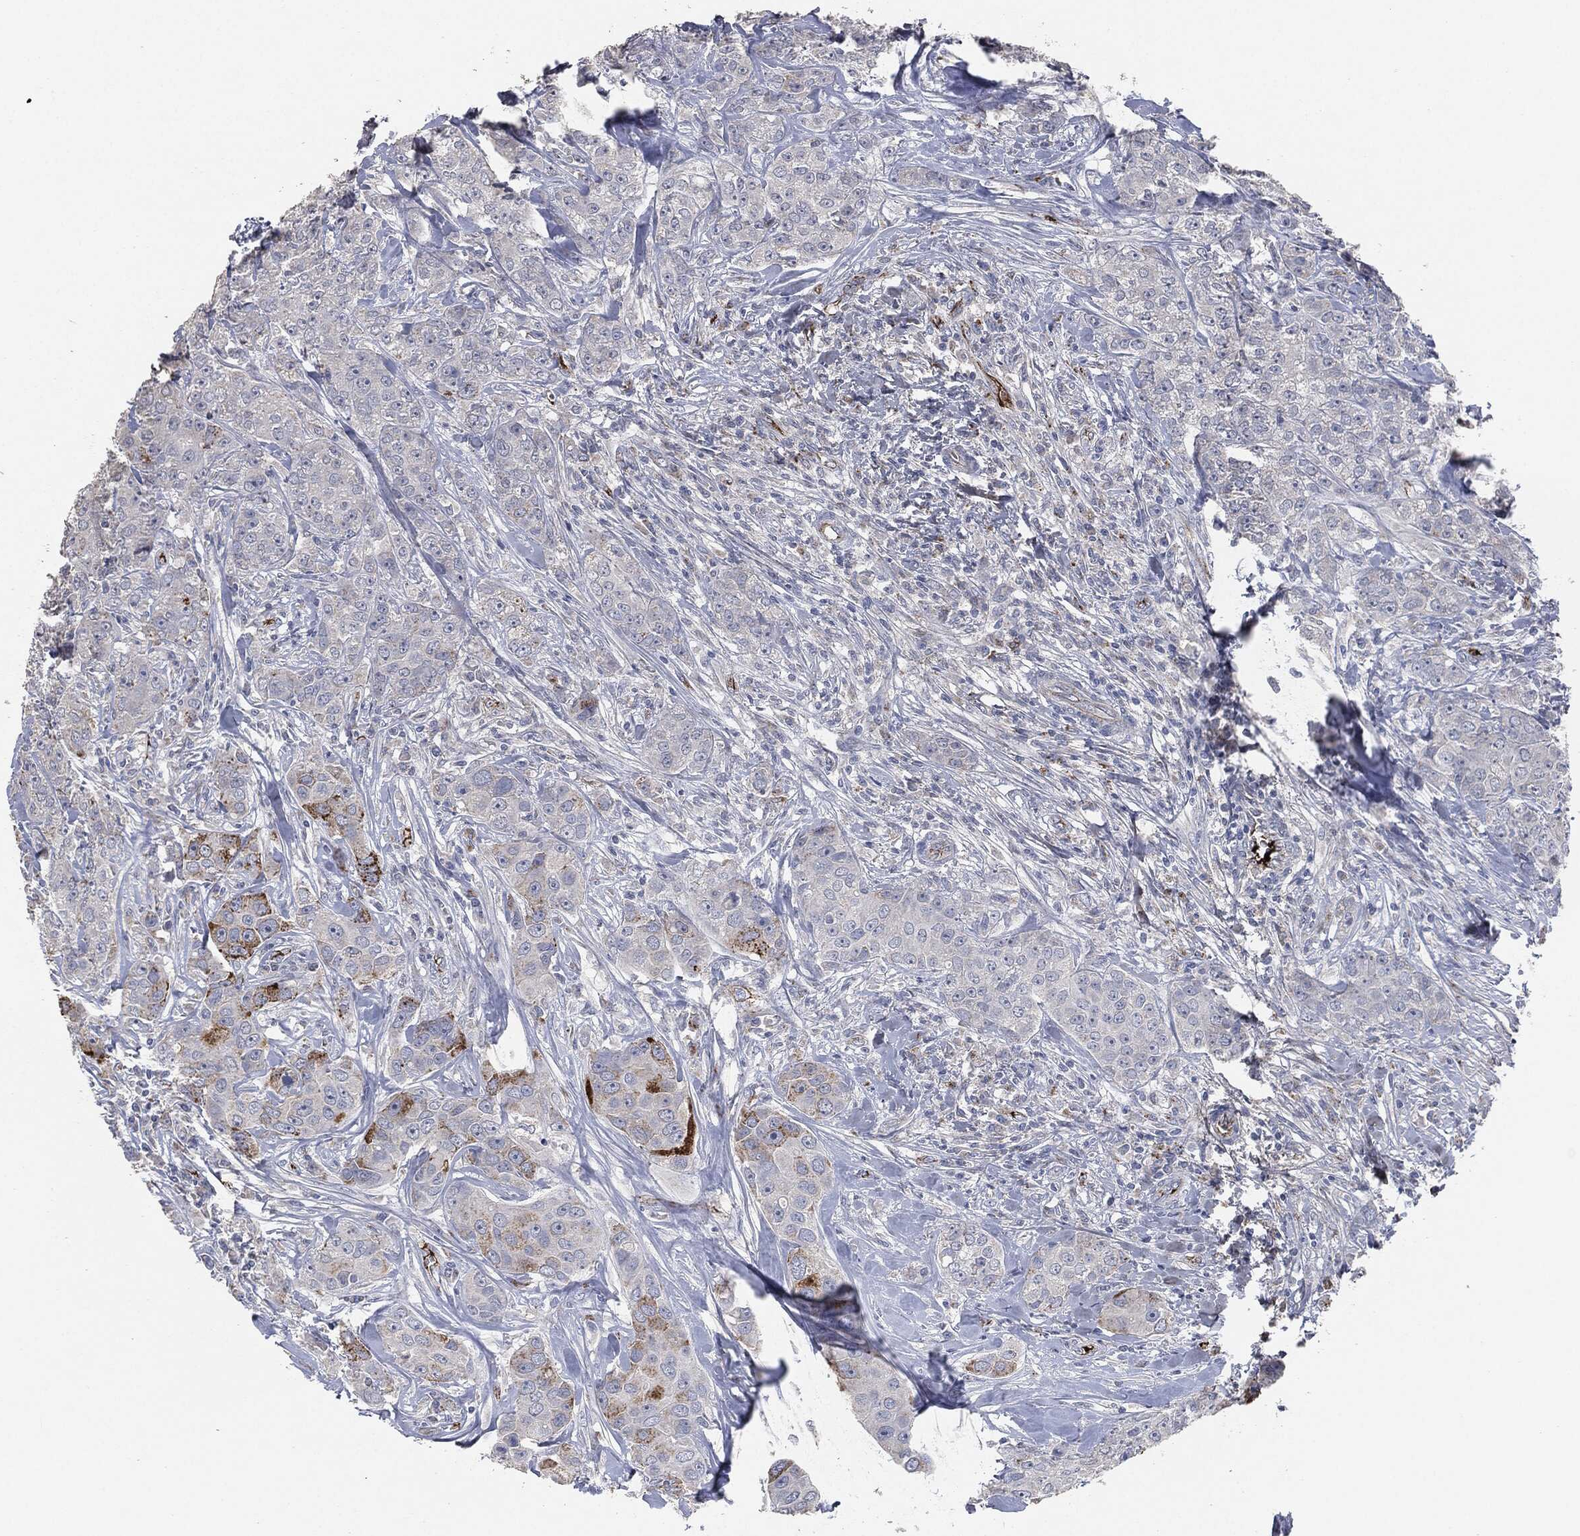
{"staining": {"intensity": "strong", "quantity": "<25%", "location": "cytoplasmic/membranous"}, "tissue": "breast cancer", "cell_type": "Tumor cells", "image_type": "cancer", "snomed": [{"axis": "morphology", "description": "Duct carcinoma"}, {"axis": "topography", "description": "Breast"}], "caption": "Protein staining of infiltrating ductal carcinoma (breast) tissue reveals strong cytoplasmic/membranous positivity in about <25% of tumor cells.", "gene": "APOB", "patient": {"sex": "female", "age": 43}}